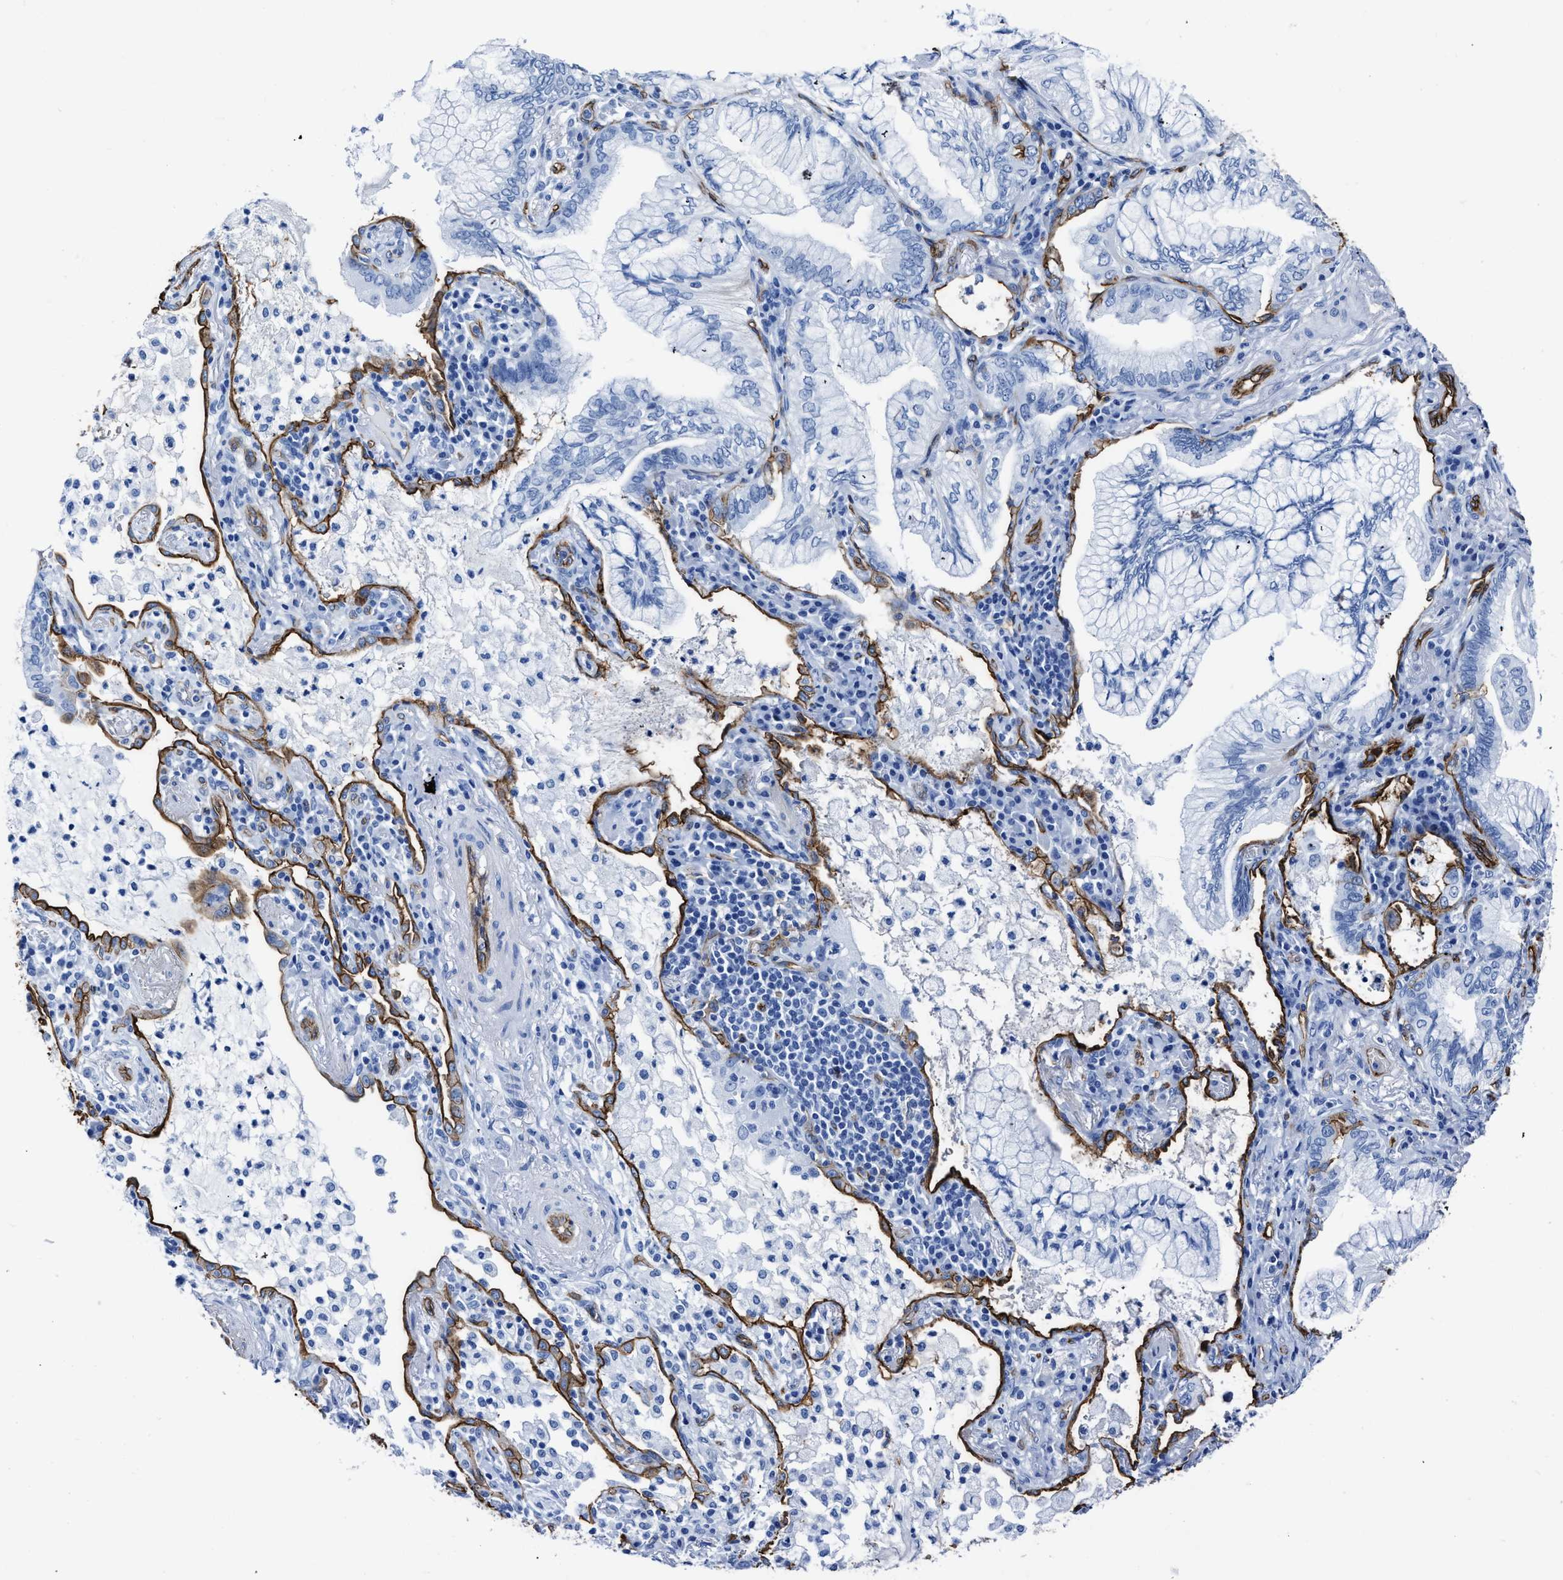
{"staining": {"intensity": "negative", "quantity": "none", "location": "none"}, "tissue": "lung cancer", "cell_type": "Tumor cells", "image_type": "cancer", "snomed": [{"axis": "morphology", "description": "Adenocarcinoma, NOS"}, {"axis": "topography", "description": "Lung"}], "caption": "Tumor cells show no significant protein positivity in lung adenocarcinoma. (Stains: DAB immunohistochemistry with hematoxylin counter stain, Microscopy: brightfield microscopy at high magnification).", "gene": "AQP1", "patient": {"sex": "female", "age": 70}}